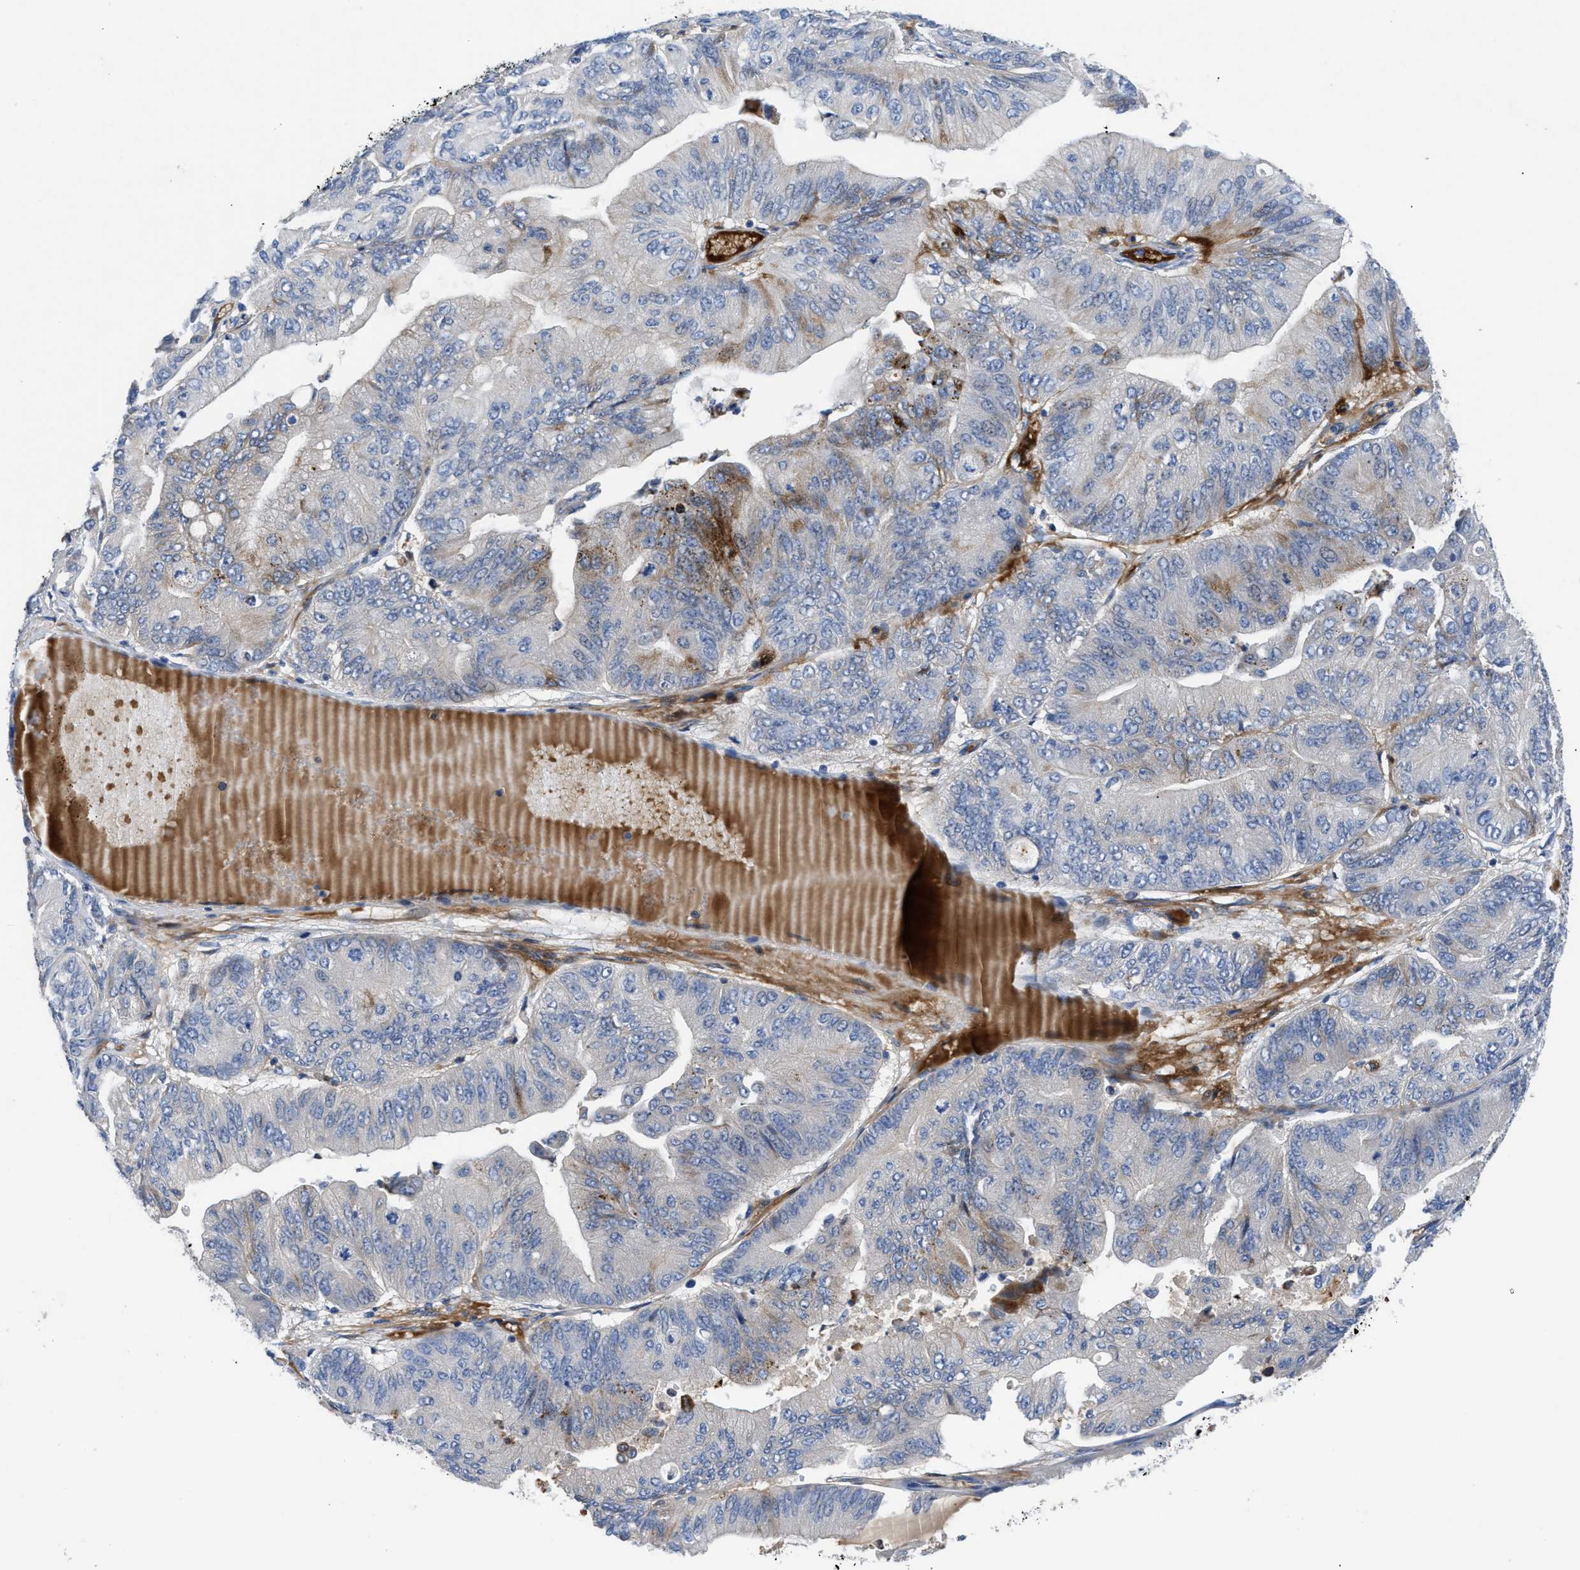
{"staining": {"intensity": "moderate", "quantity": "<25%", "location": "cytoplasmic/membranous"}, "tissue": "ovarian cancer", "cell_type": "Tumor cells", "image_type": "cancer", "snomed": [{"axis": "morphology", "description": "Cystadenocarcinoma, mucinous, NOS"}, {"axis": "topography", "description": "Ovary"}], "caption": "Brown immunohistochemical staining in human mucinous cystadenocarcinoma (ovarian) demonstrates moderate cytoplasmic/membranous expression in about <25% of tumor cells. (brown staining indicates protein expression, while blue staining denotes nuclei).", "gene": "OR9K2", "patient": {"sex": "female", "age": 61}}